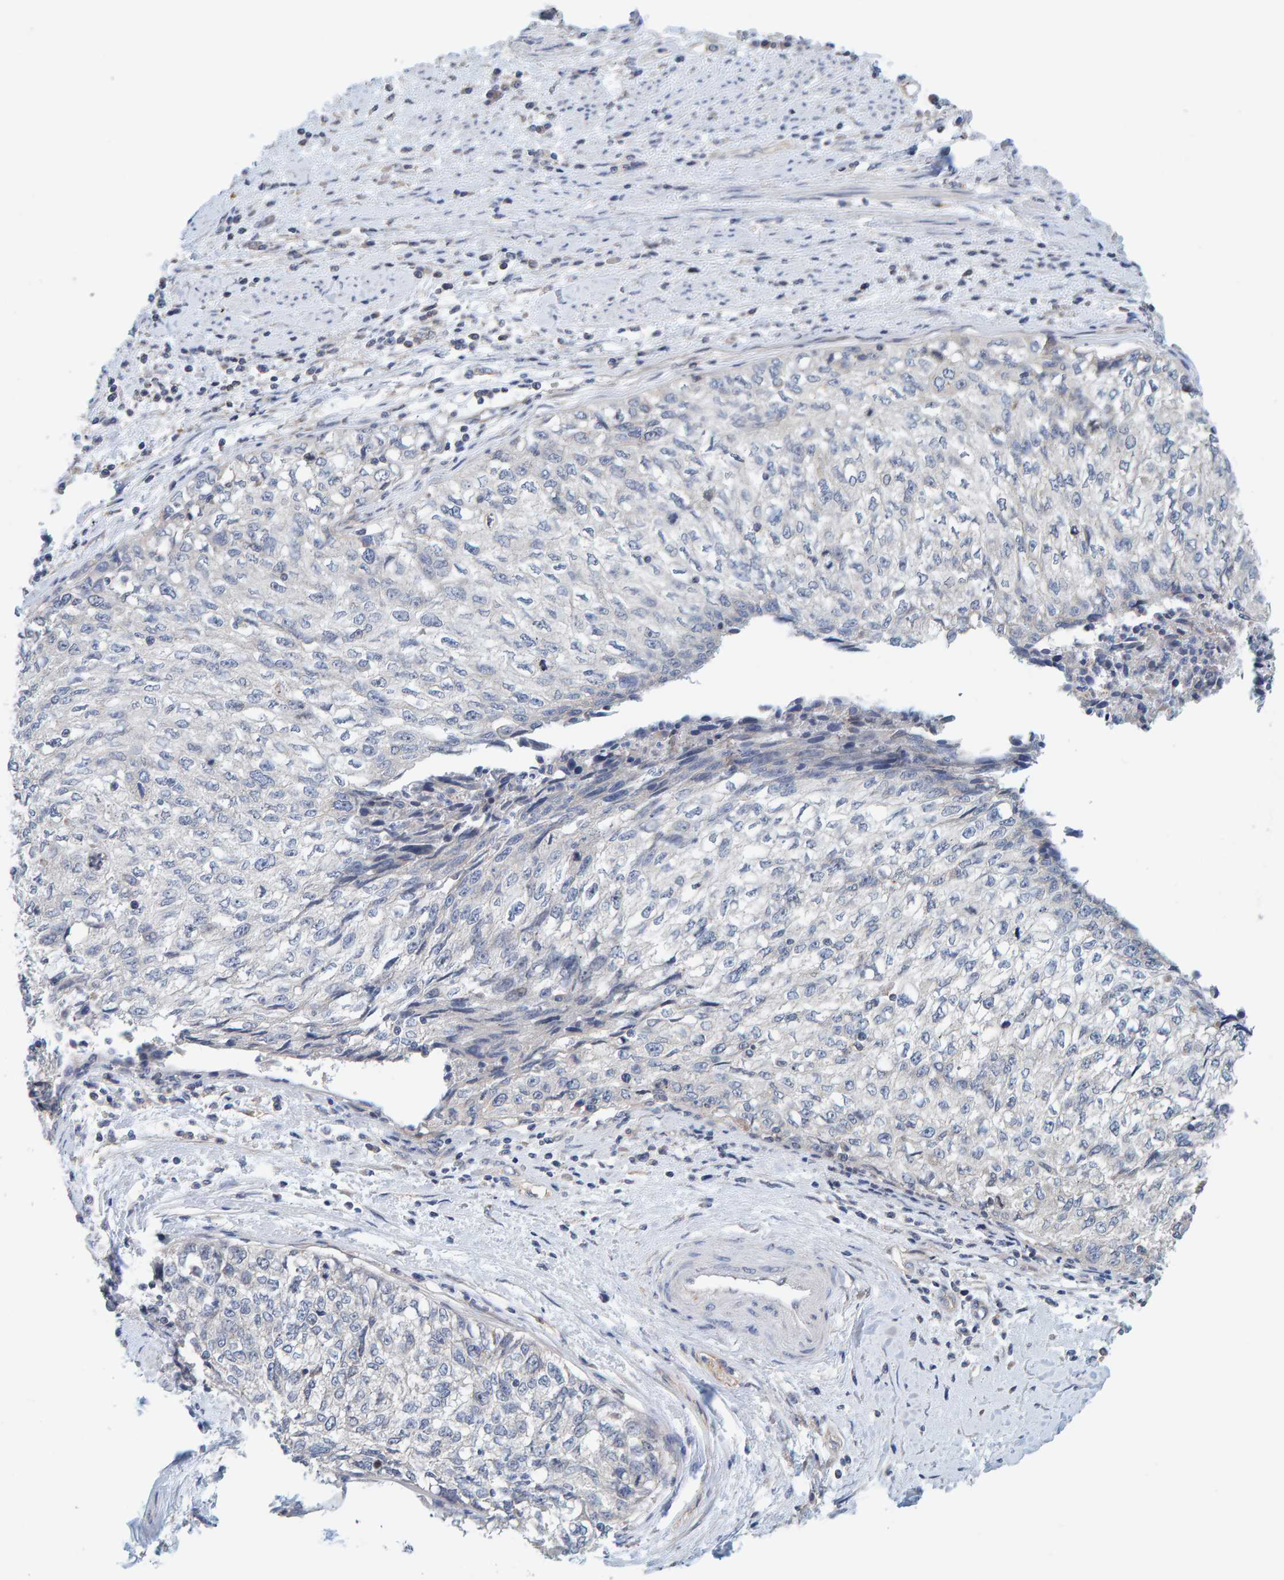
{"staining": {"intensity": "negative", "quantity": "none", "location": "none"}, "tissue": "cervical cancer", "cell_type": "Tumor cells", "image_type": "cancer", "snomed": [{"axis": "morphology", "description": "Squamous cell carcinoma, NOS"}, {"axis": "topography", "description": "Cervix"}], "caption": "Cervical cancer stained for a protein using immunohistochemistry (IHC) reveals no positivity tumor cells.", "gene": "RGP1", "patient": {"sex": "female", "age": 57}}